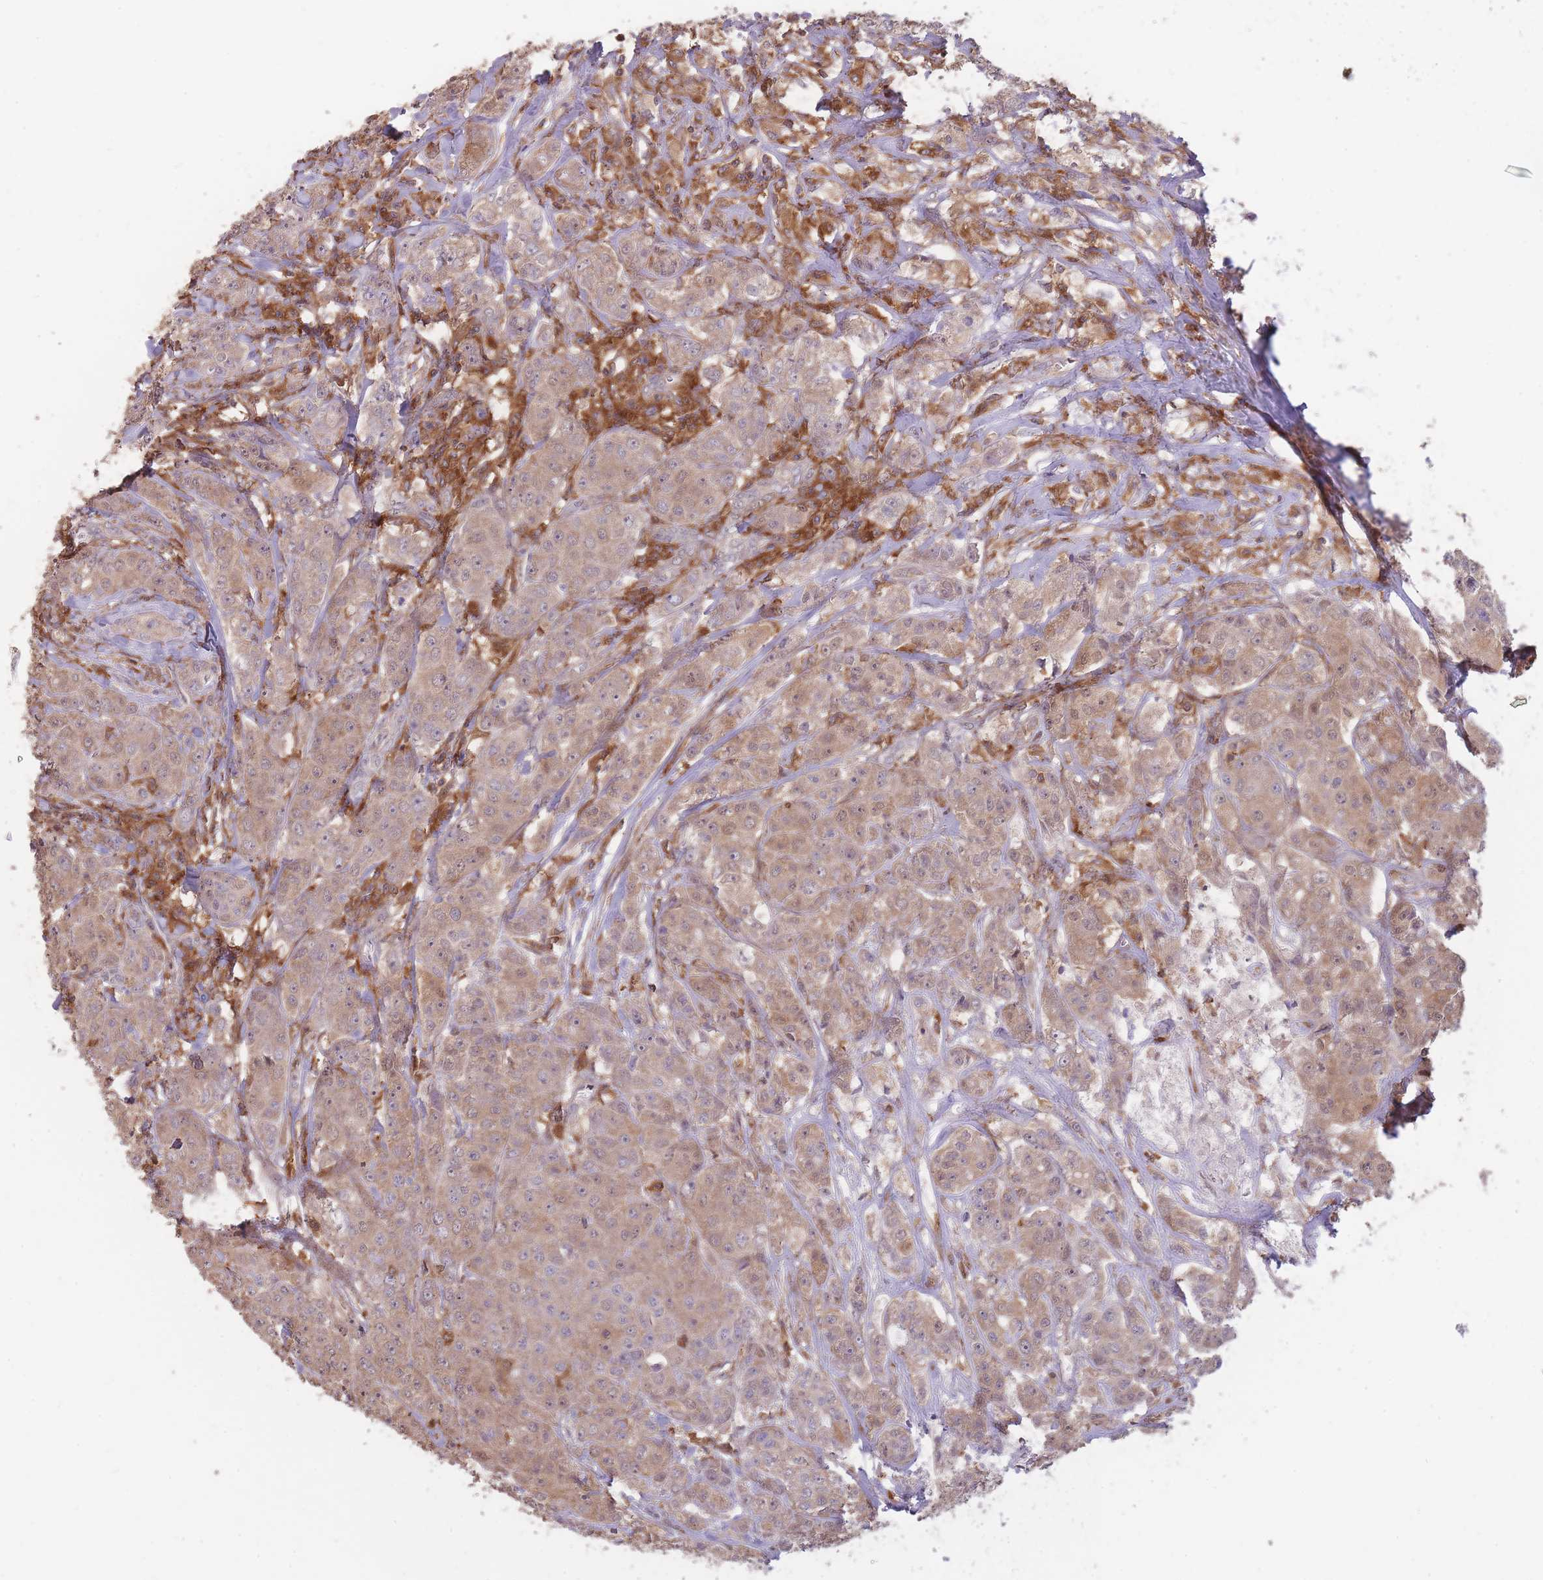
{"staining": {"intensity": "moderate", "quantity": ">75%", "location": "cytoplasmic/membranous"}, "tissue": "breast cancer", "cell_type": "Tumor cells", "image_type": "cancer", "snomed": [{"axis": "morphology", "description": "Duct carcinoma"}, {"axis": "topography", "description": "Breast"}], "caption": "Immunohistochemistry (IHC) of breast cancer (intraductal carcinoma) reveals medium levels of moderate cytoplasmic/membranous staining in approximately >75% of tumor cells.", "gene": "GMIP", "patient": {"sex": "female", "age": 43}}